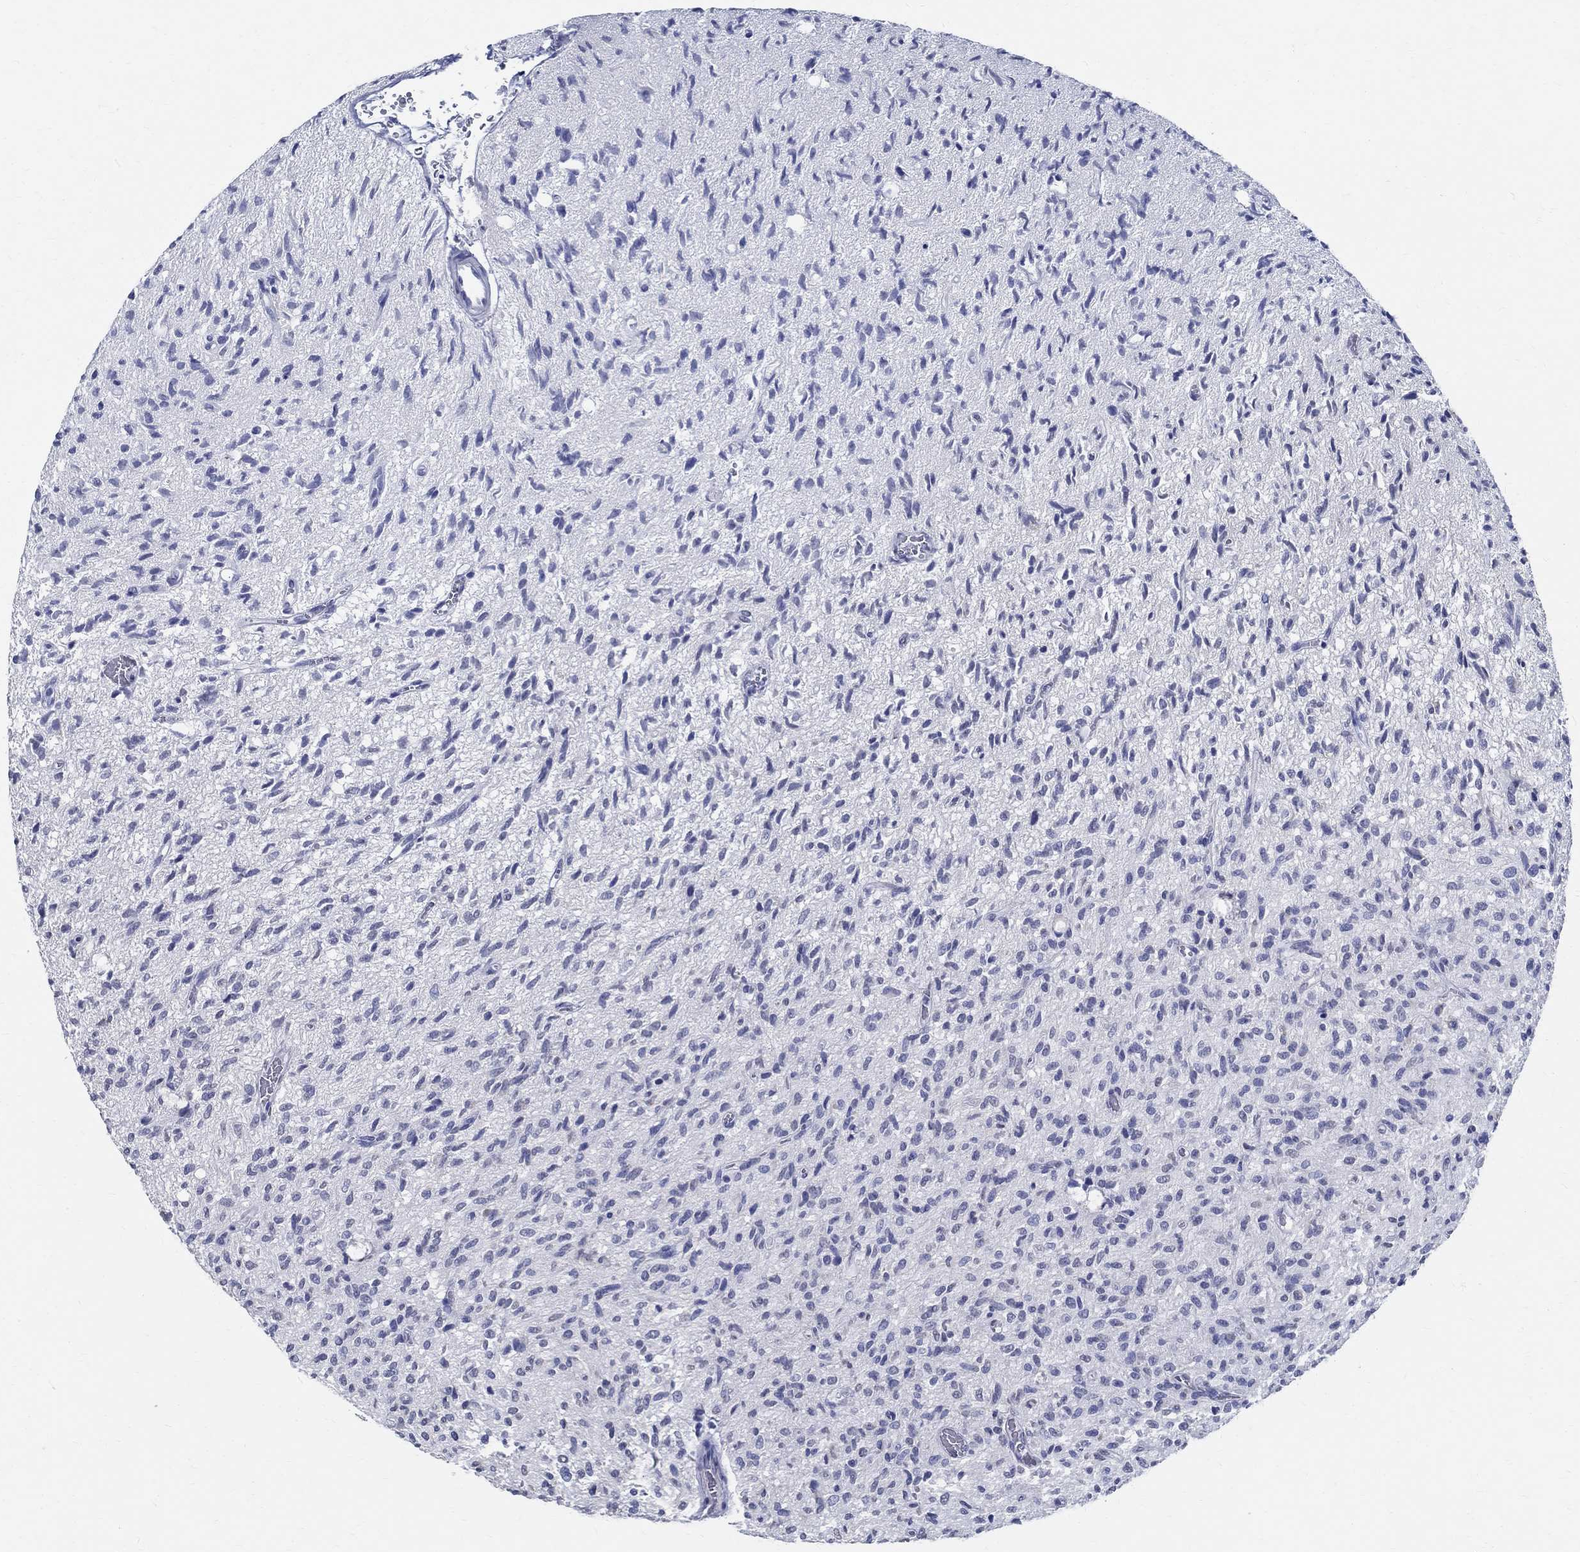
{"staining": {"intensity": "negative", "quantity": "none", "location": "none"}, "tissue": "glioma", "cell_type": "Tumor cells", "image_type": "cancer", "snomed": [{"axis": "morphology", "description": "Glioma, malignant, High grade"}, {"axis": "topography", "description": "Brain"}], "caption": "Tumor cells are negative for brown protein staining in glioma. Nuclei are stained in blue.", "gene": "TSPAN16", "patient": {"sex": "male", "age": 64}}